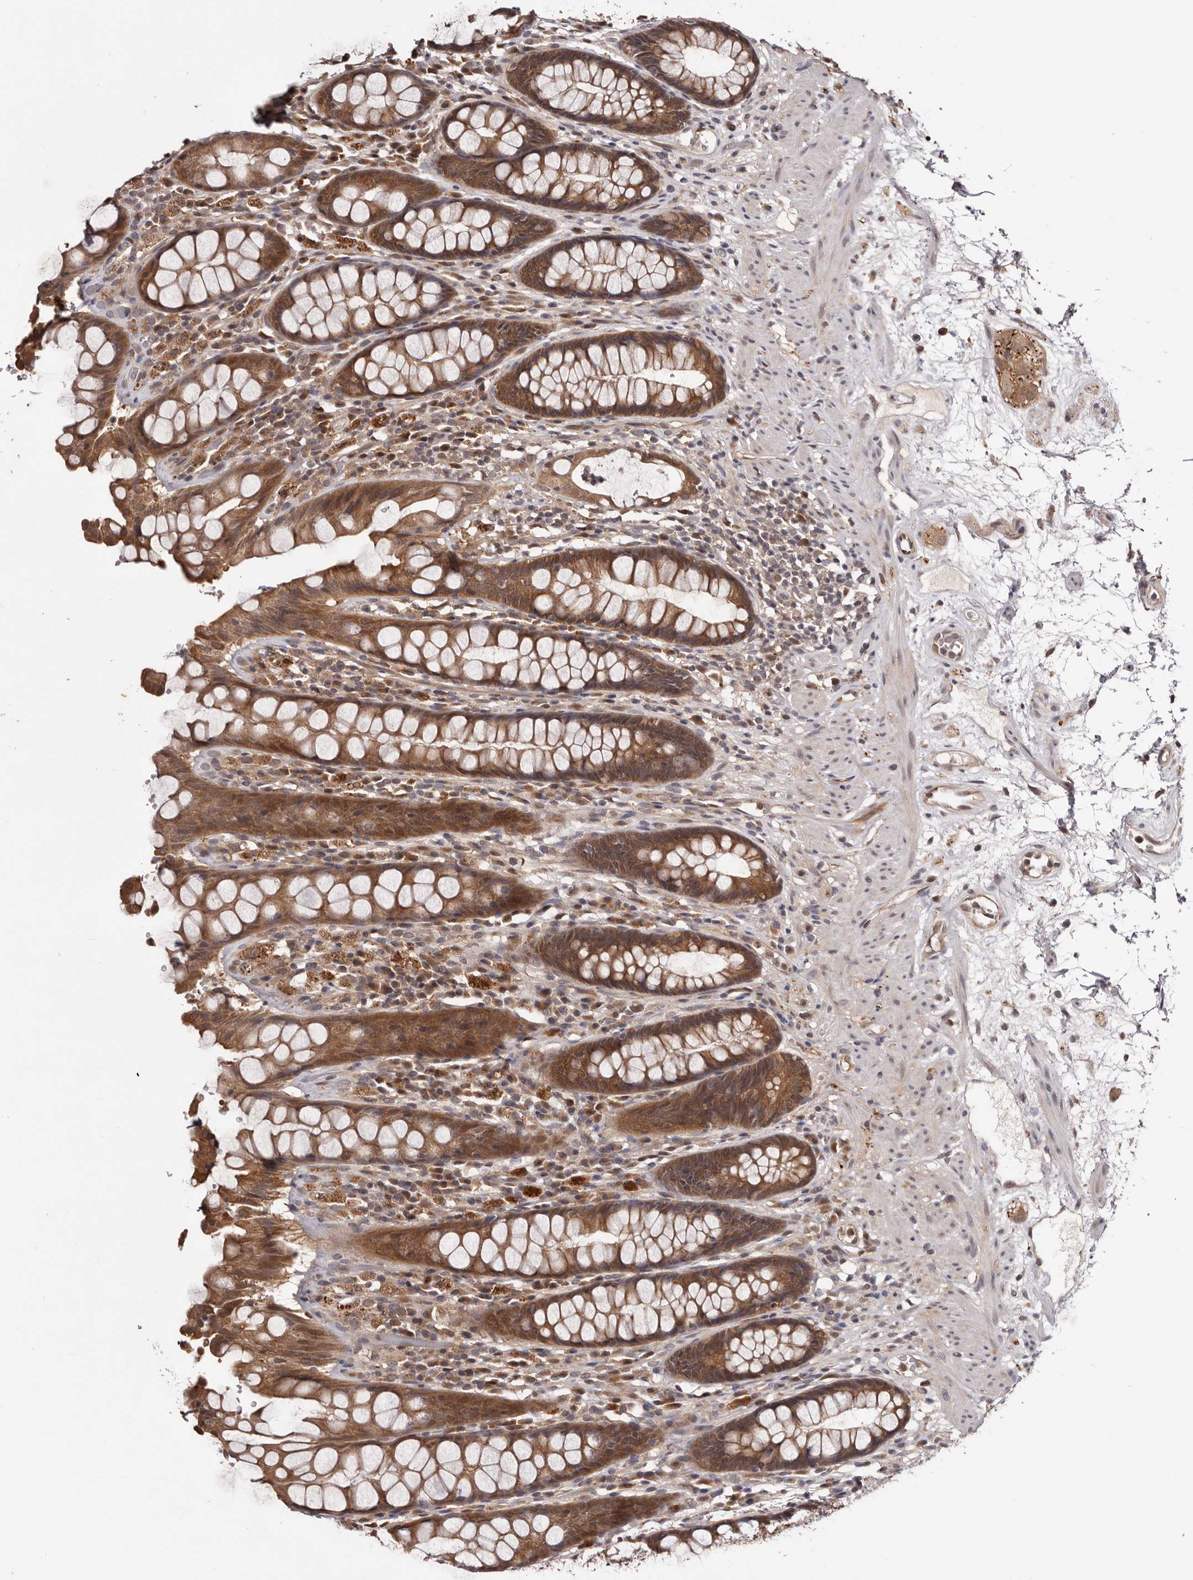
{"staining": {"intensity": "moderate", "quantity": ">75%", "location": "cytoplasmic/membranous"}, "tissue": "rectum", "cell_type": "Glandular cells", "image_type": "normal", "snomed": [{"axis": "morphology", "description": "Normal tissue, NOS"}, {"axis": "topography", "description": "Rectum"}], "caption": "Protein analysis of normal rectum exhibits moderate cytoplasmic/membranous staining in approximately >75% of glandular cells.", "gene": "MDP1", "patient": {"sex": "male", "age": 64}}